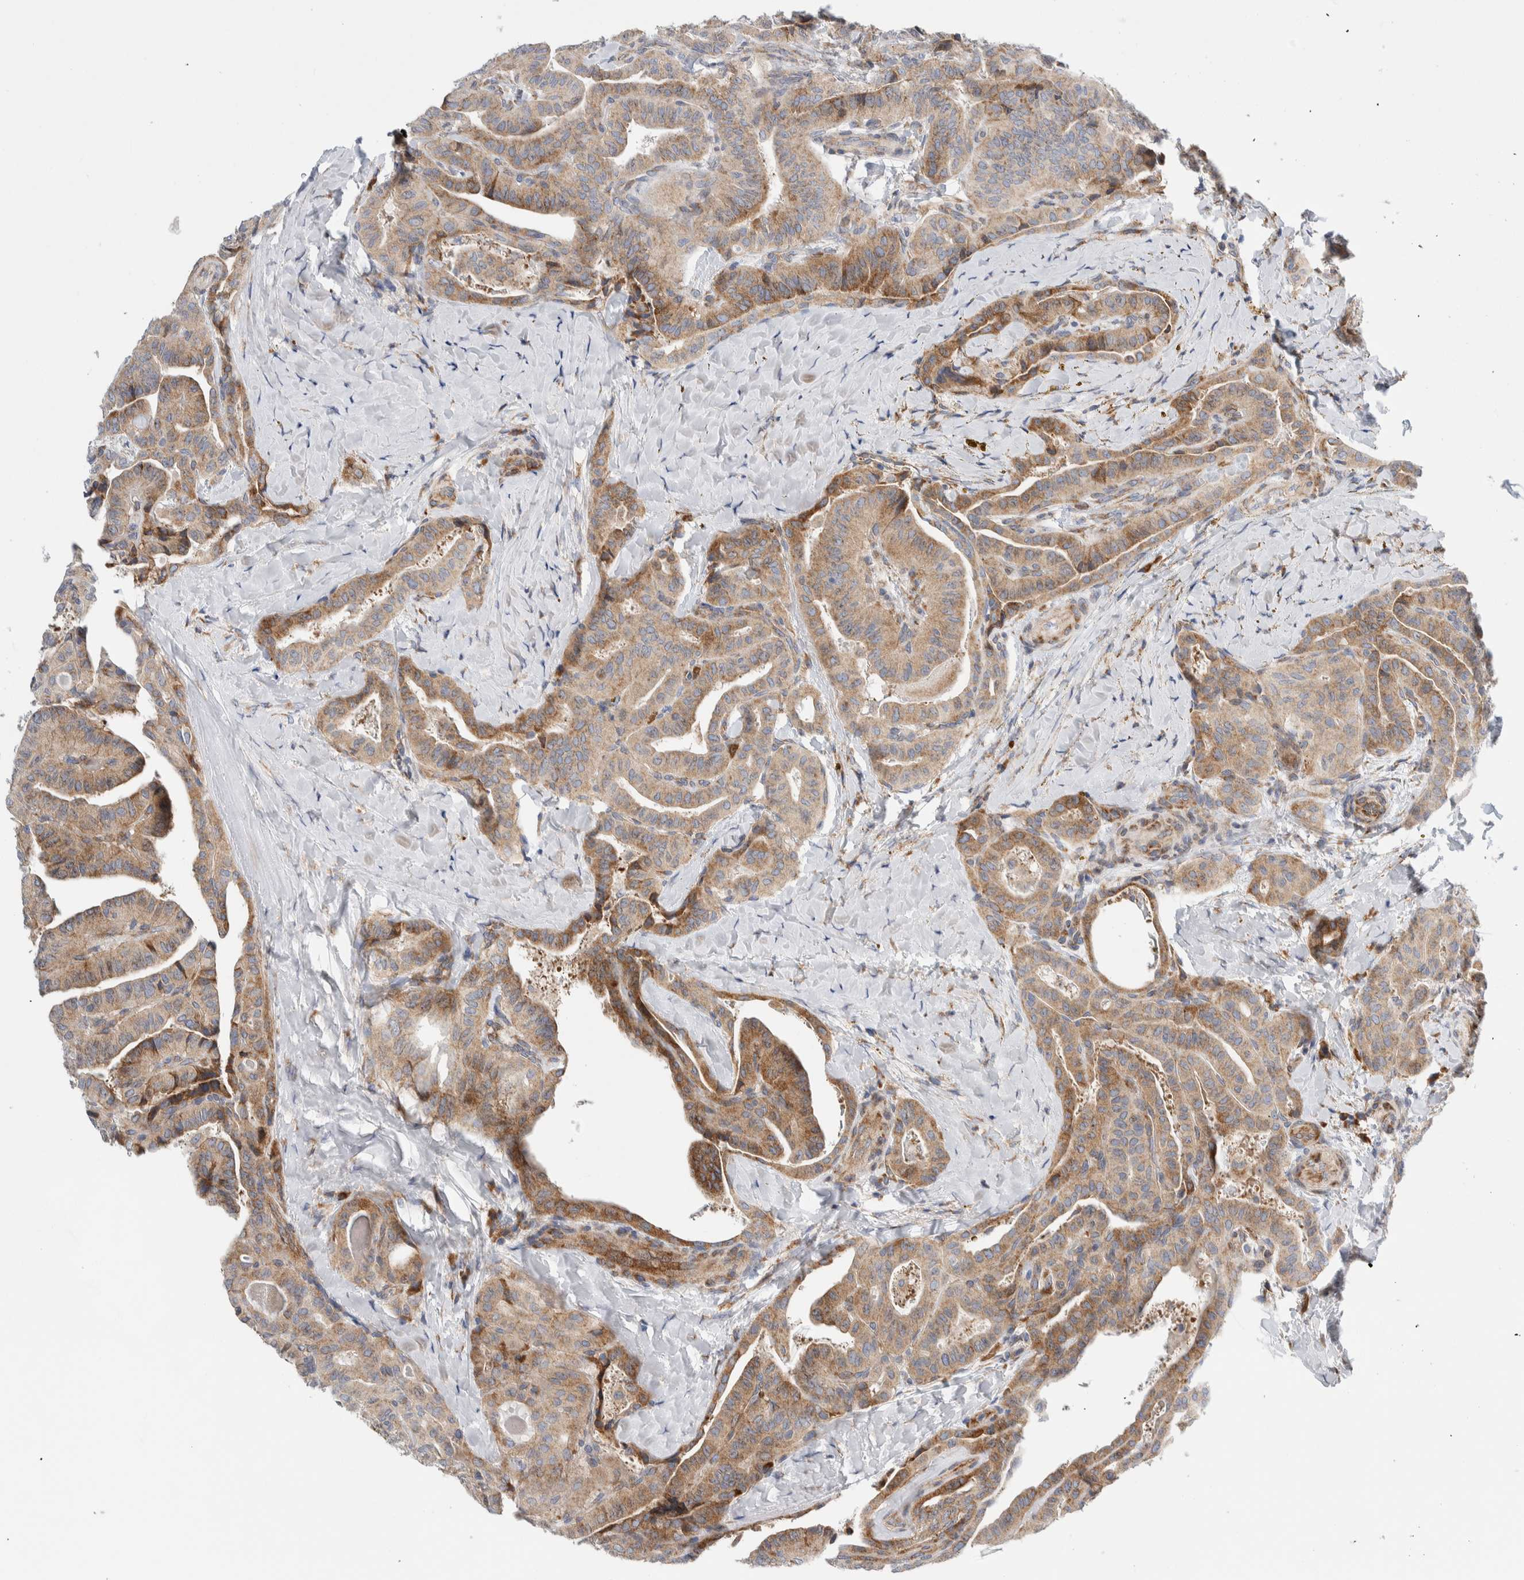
{"staining": {"intensity": "moderate", "quantity": ">75%", "location": "cytoplasmic/membranous"}, "tissue": "thyroid cancer", "cell_type": "Tumor cells", "image_type": "cancer", "snomed": [{"axis": "morphology", "description": "Papillary adenocarcinoma, NOS"}, {"axis": "topography", "description": "Thyroid gland"}], "caption": "Thyroid cancer (papillary adenocarcinoma) tissue demonstrates moderate cytoplasmic/membranous staining in about >75% of tumor cells (DAB = brown stain, brightfield microscopy at high magnification).", "gene": "RACK1", "patient": {"sex": "male", "age": 77}}